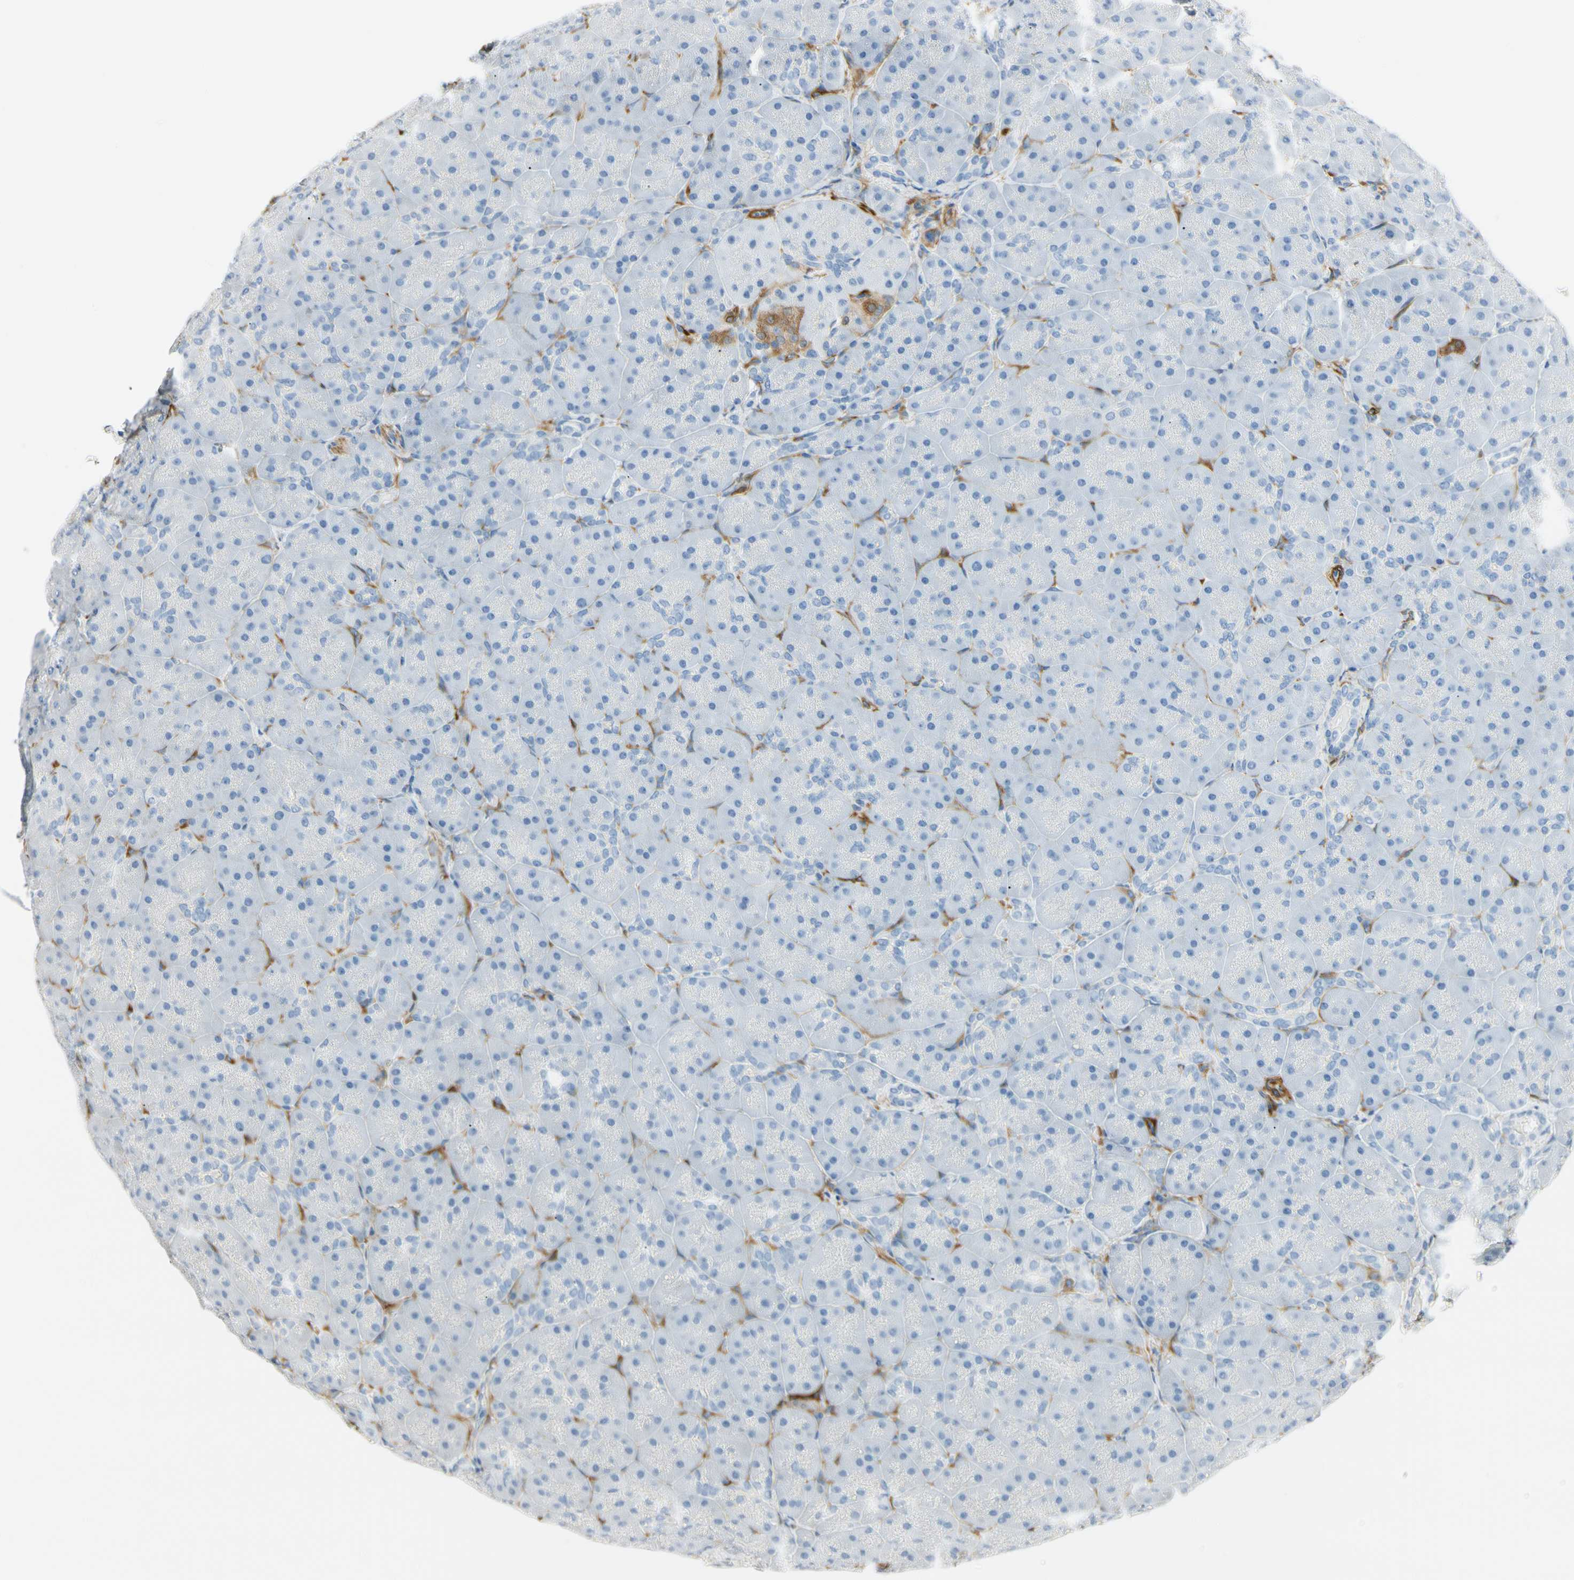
{"staining": {"intensity": "negative", "quantity": "none", "location": "none"}, "tissue": "pancreas", "cell_type": "Exocrine glandular cells", "image_type": "normal", "snomed": [{"axis": "morphology", "description": "Normal tissue, NOS"}, {"axis": "topography", "description": "Pancreas"}], "caption": "An image of human pancreas is negative for staining in exocrine glandular cells. (Stains: DAB (3,3'-diaminobenzidine) IHC with hematoxylin counter stain, Microscopy: brightfield microscopy at high magnification).", "gene": "AMPH", "patient": {"sex": "male", "age": 66}}